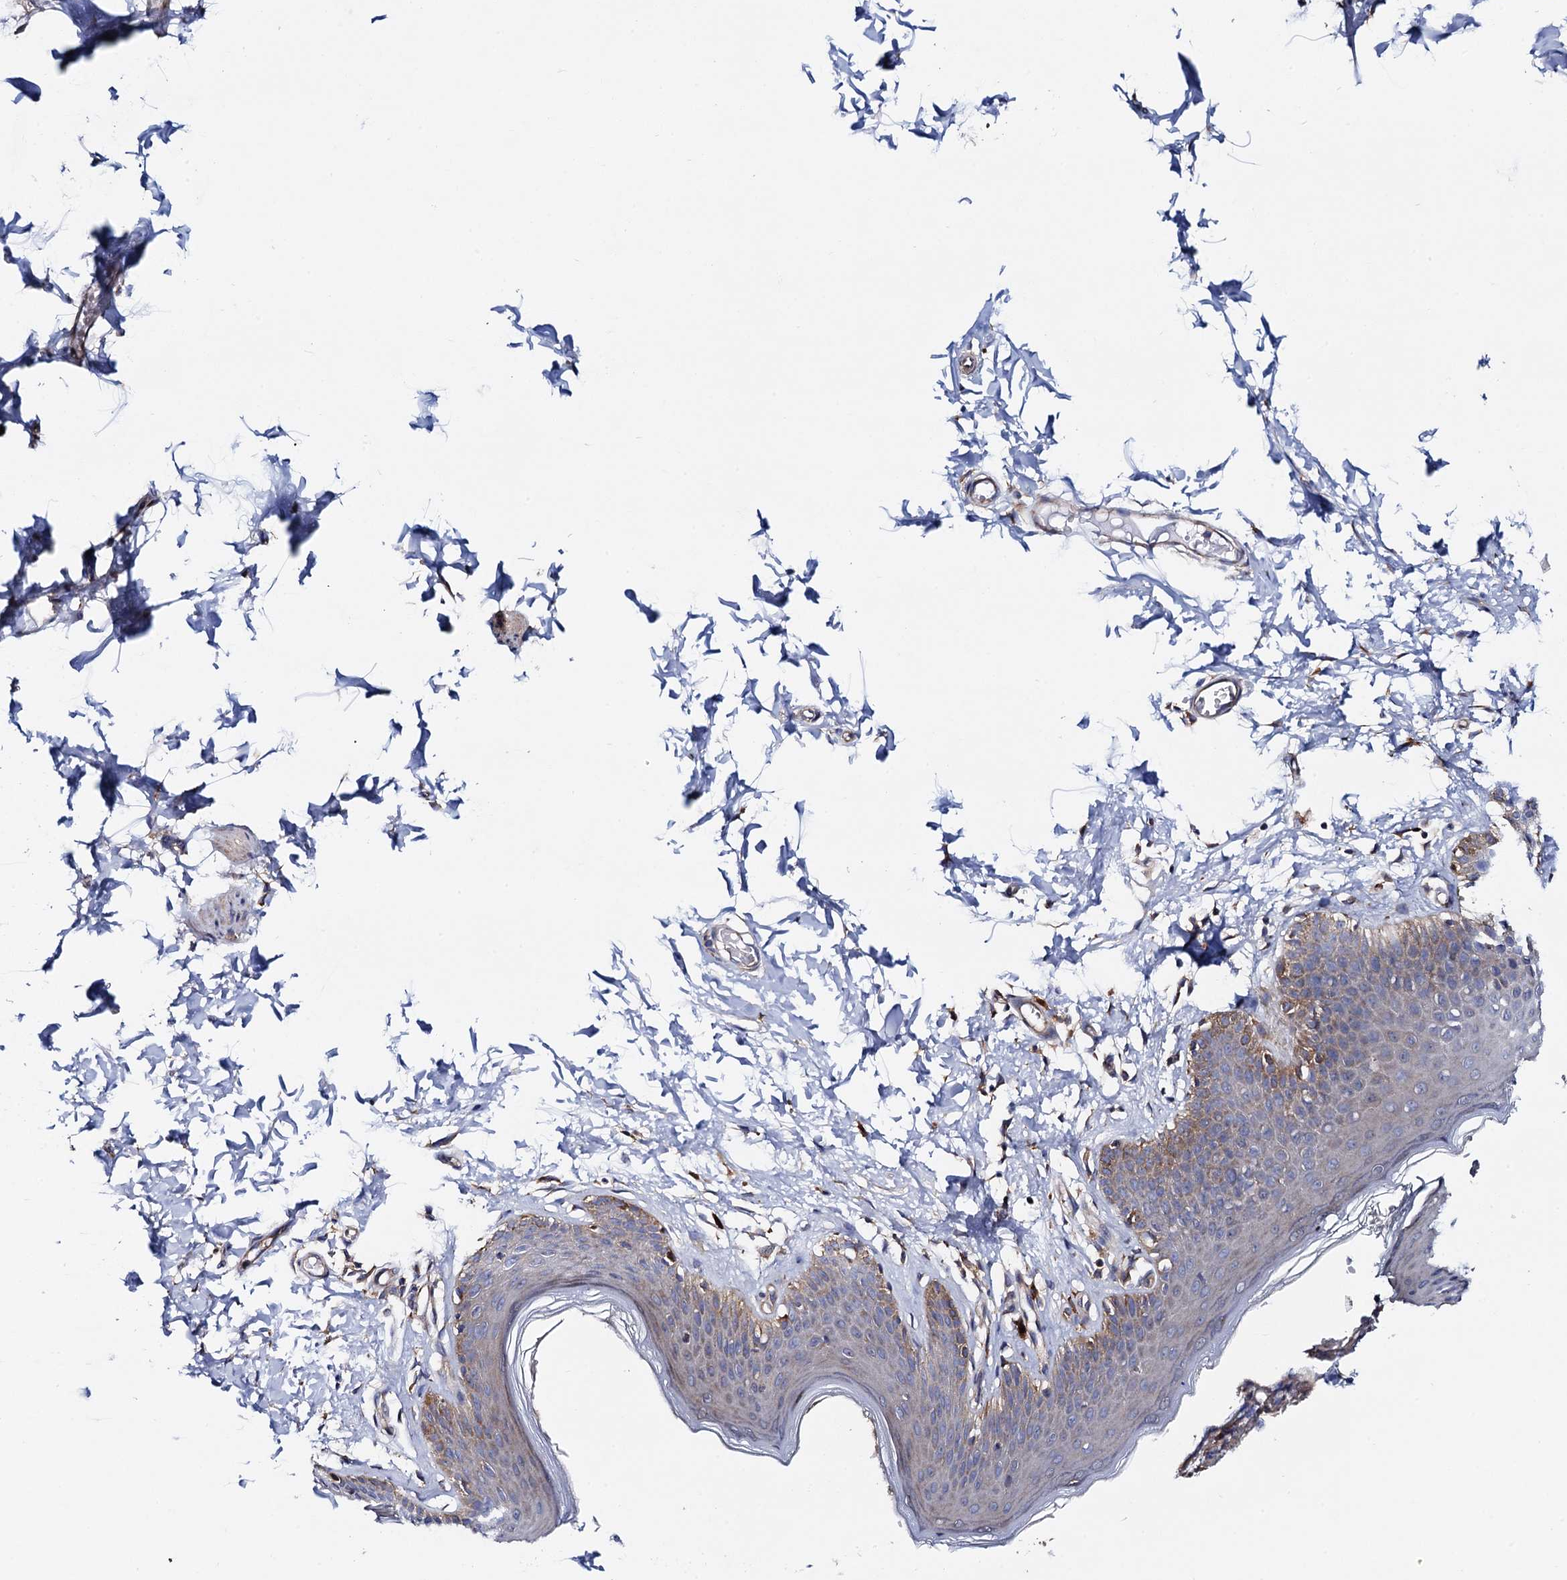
{"staining": {"intensity": "moderate", "quantity": "25%-75%", "location": "cytoplasmic/membranous"}, "tissue": "skin", "cell_type": "Epidermal cells", "image_type": "normal", "snomed": [{"axis": "morphology", "description": "Normal tissue, NOS"}, {"axis": "topography", "description": "Vulva"}], "caption": "Protein staining of benign skin displays moderate cytoplasmic/membranous staining in about 25%-75% of epidermal cells.", "gene": "MRPL48", "patient": {"sex": "female", "age": 66}}